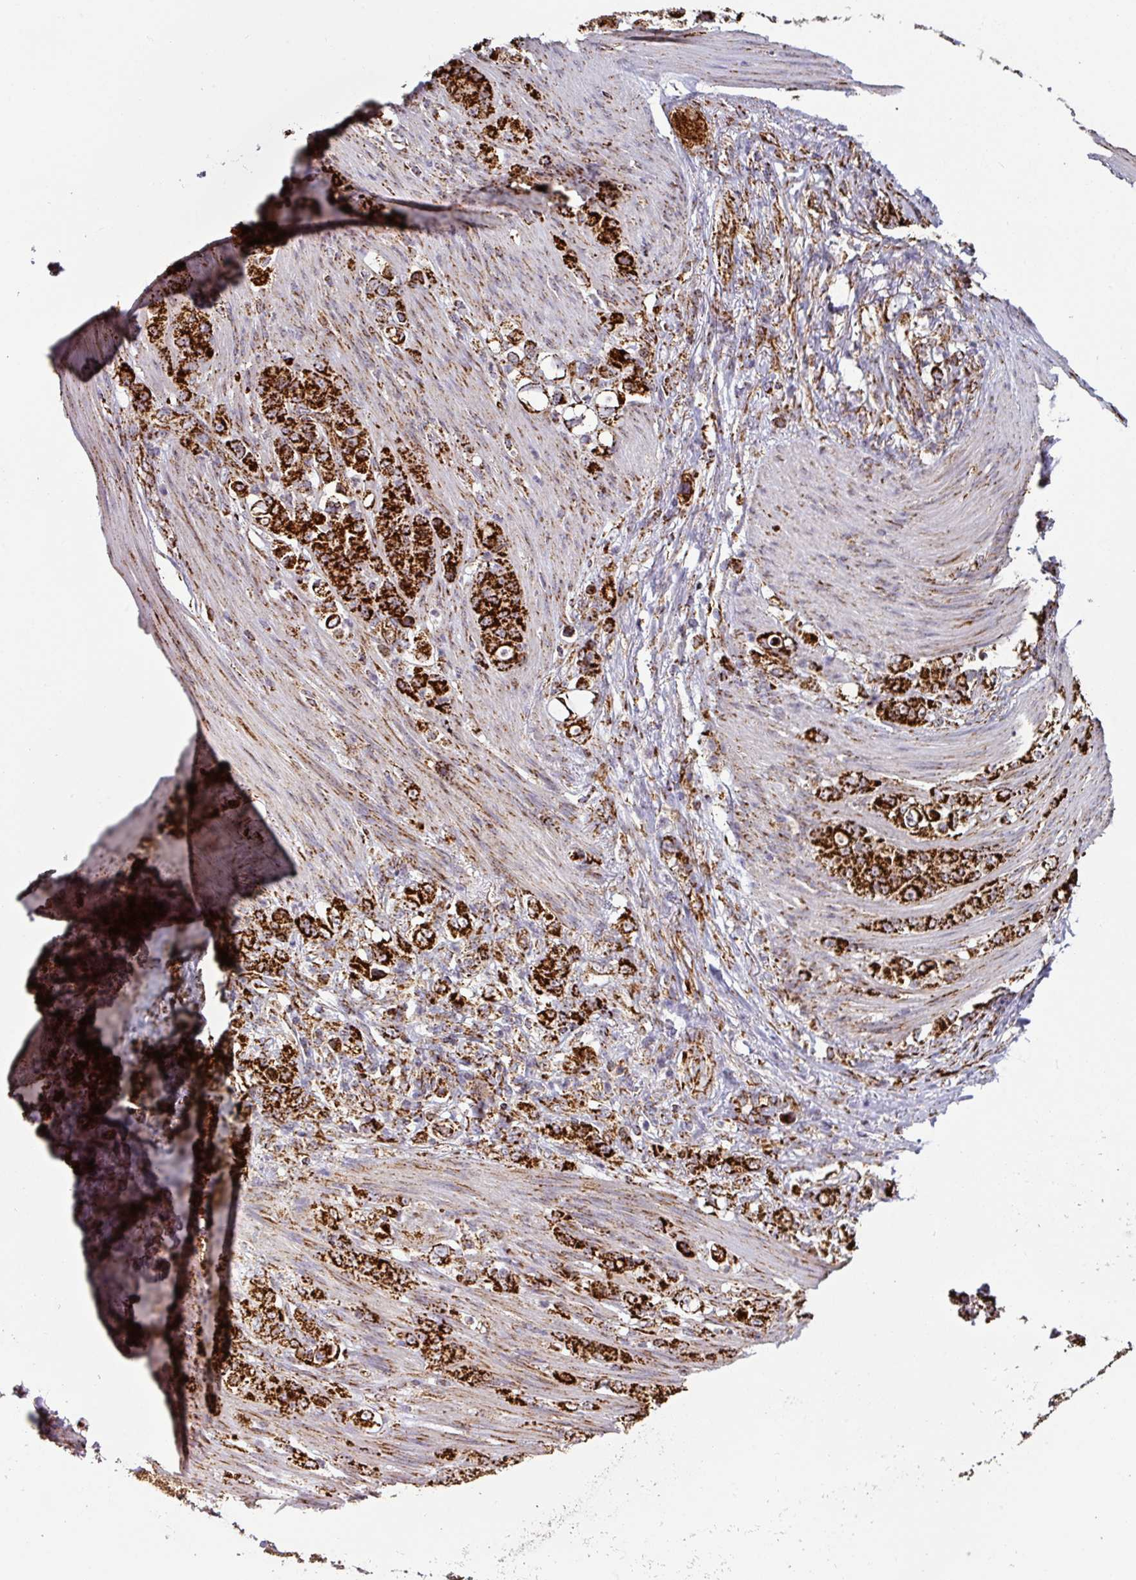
{"staining": {"intensity": "strong", "quantity": ">75%", "location": "cytoplasmic/membranous"}, "tissue": "stomach cancer", "cell_type": "Tumor cells", "image_type": "cancer", "snomed": [{"axis": "morphology", "description": "Adenocarcinoma, NOS"}, {"axis": "topography", "description": "Stomach"}], "caption": "Adenocarcinoma (stomach) was stained to show a protein in brown. There is high levels of strong cytoplasmic/membranous expression in approximately >75% of tumor cells.", "gene": "TRAP1", "patient": {"sex": "female", "age": 79}}